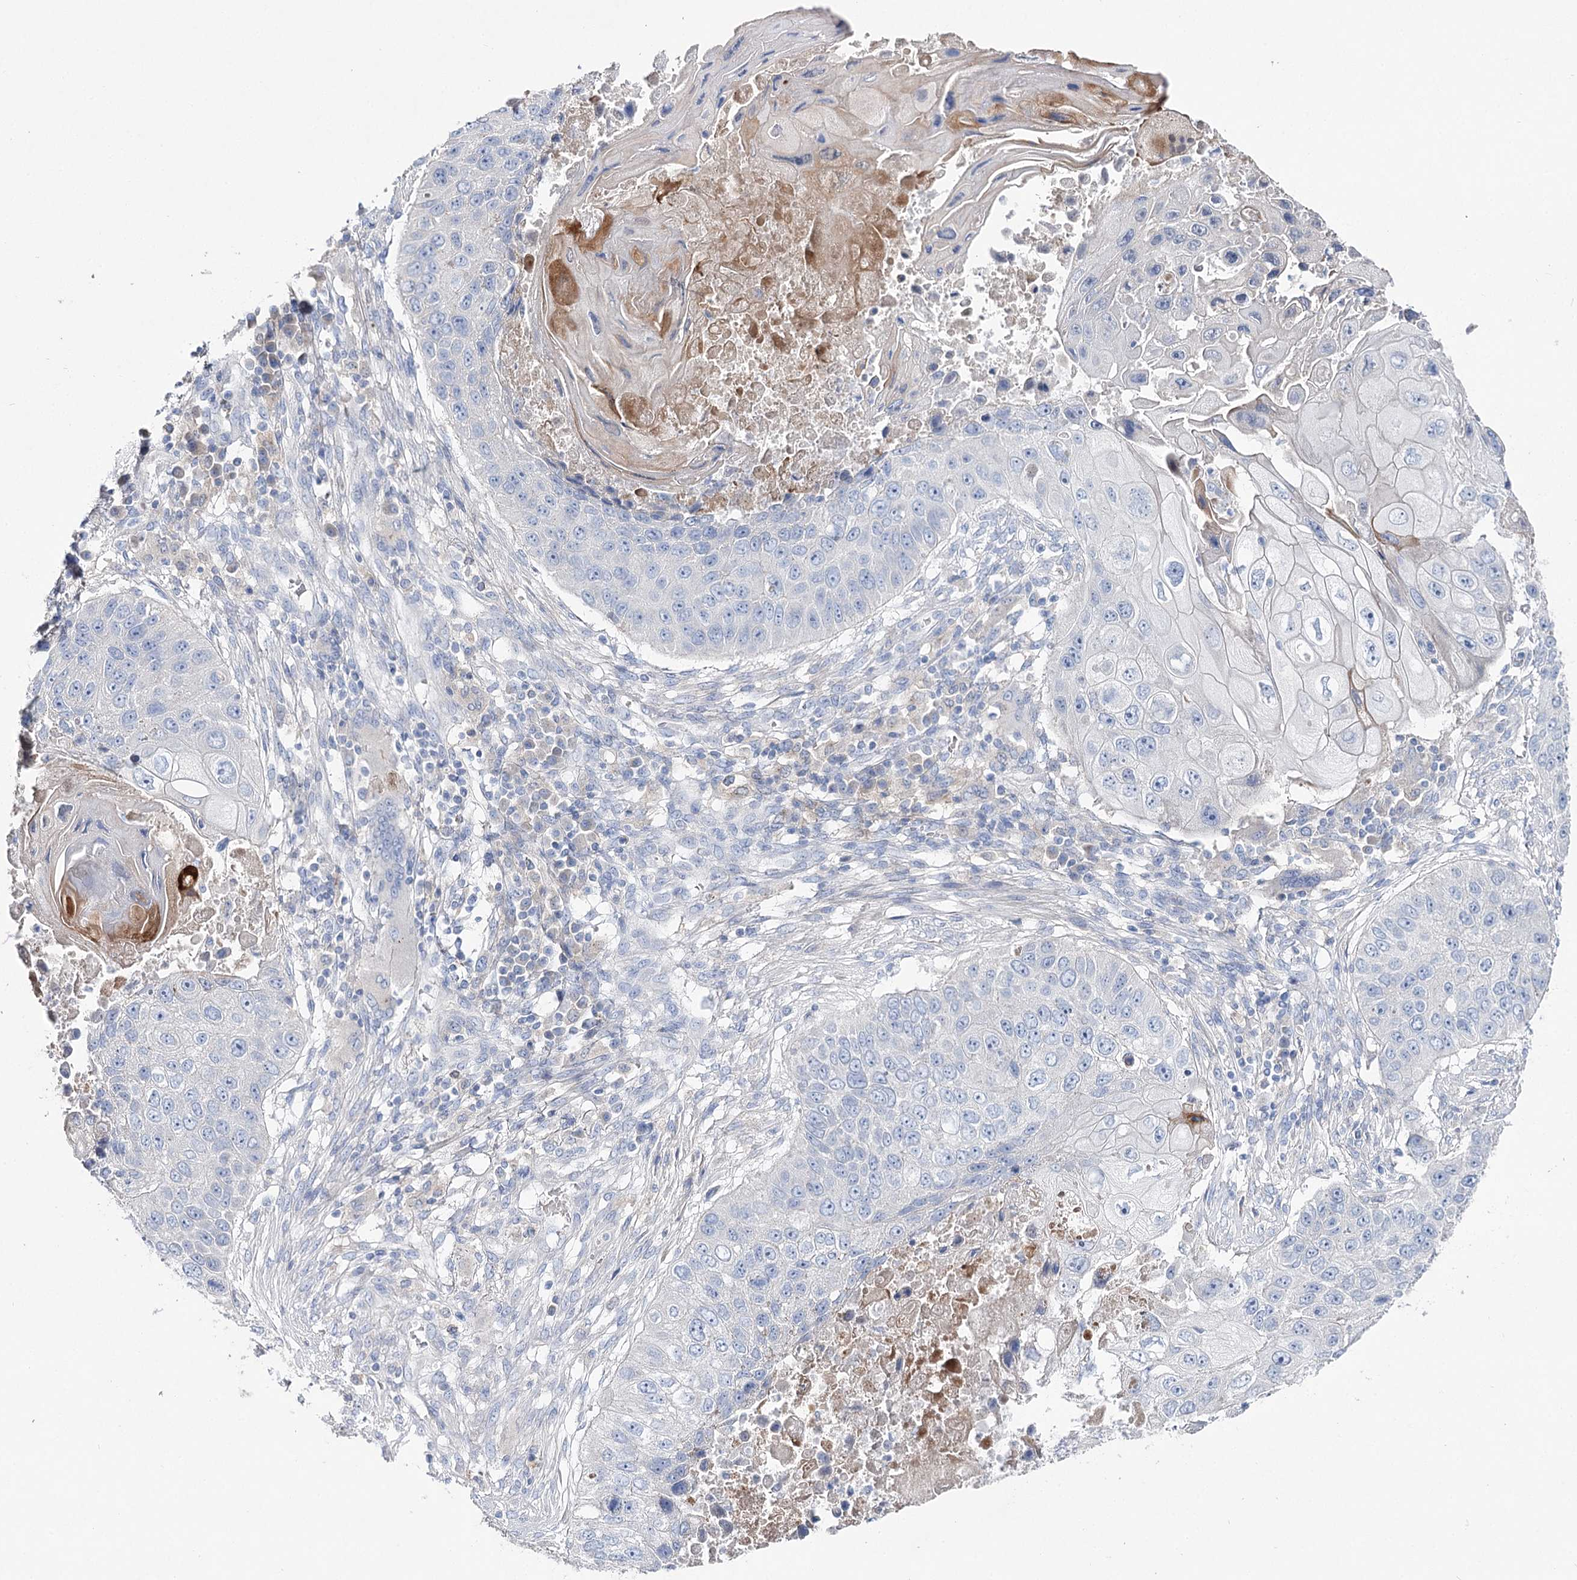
{"staining": {"intensity": "negative", "quantity": "none", "location": "none"}, "tissue": "lung cancer", "cell_type": "Tumor cells", "image_type": "cancer", "snomed": [{"axis": "morphology", "description": "Squamous cell carcinoma, NOS"}, {"axis": "topography", "description": "Lung"}], "caption": "There is no significant positivity in tumor cells of lung cancer (squamous cell carcinoma).", "gene": "NRAP", "patient": {"sex": "male", "age": 61}}